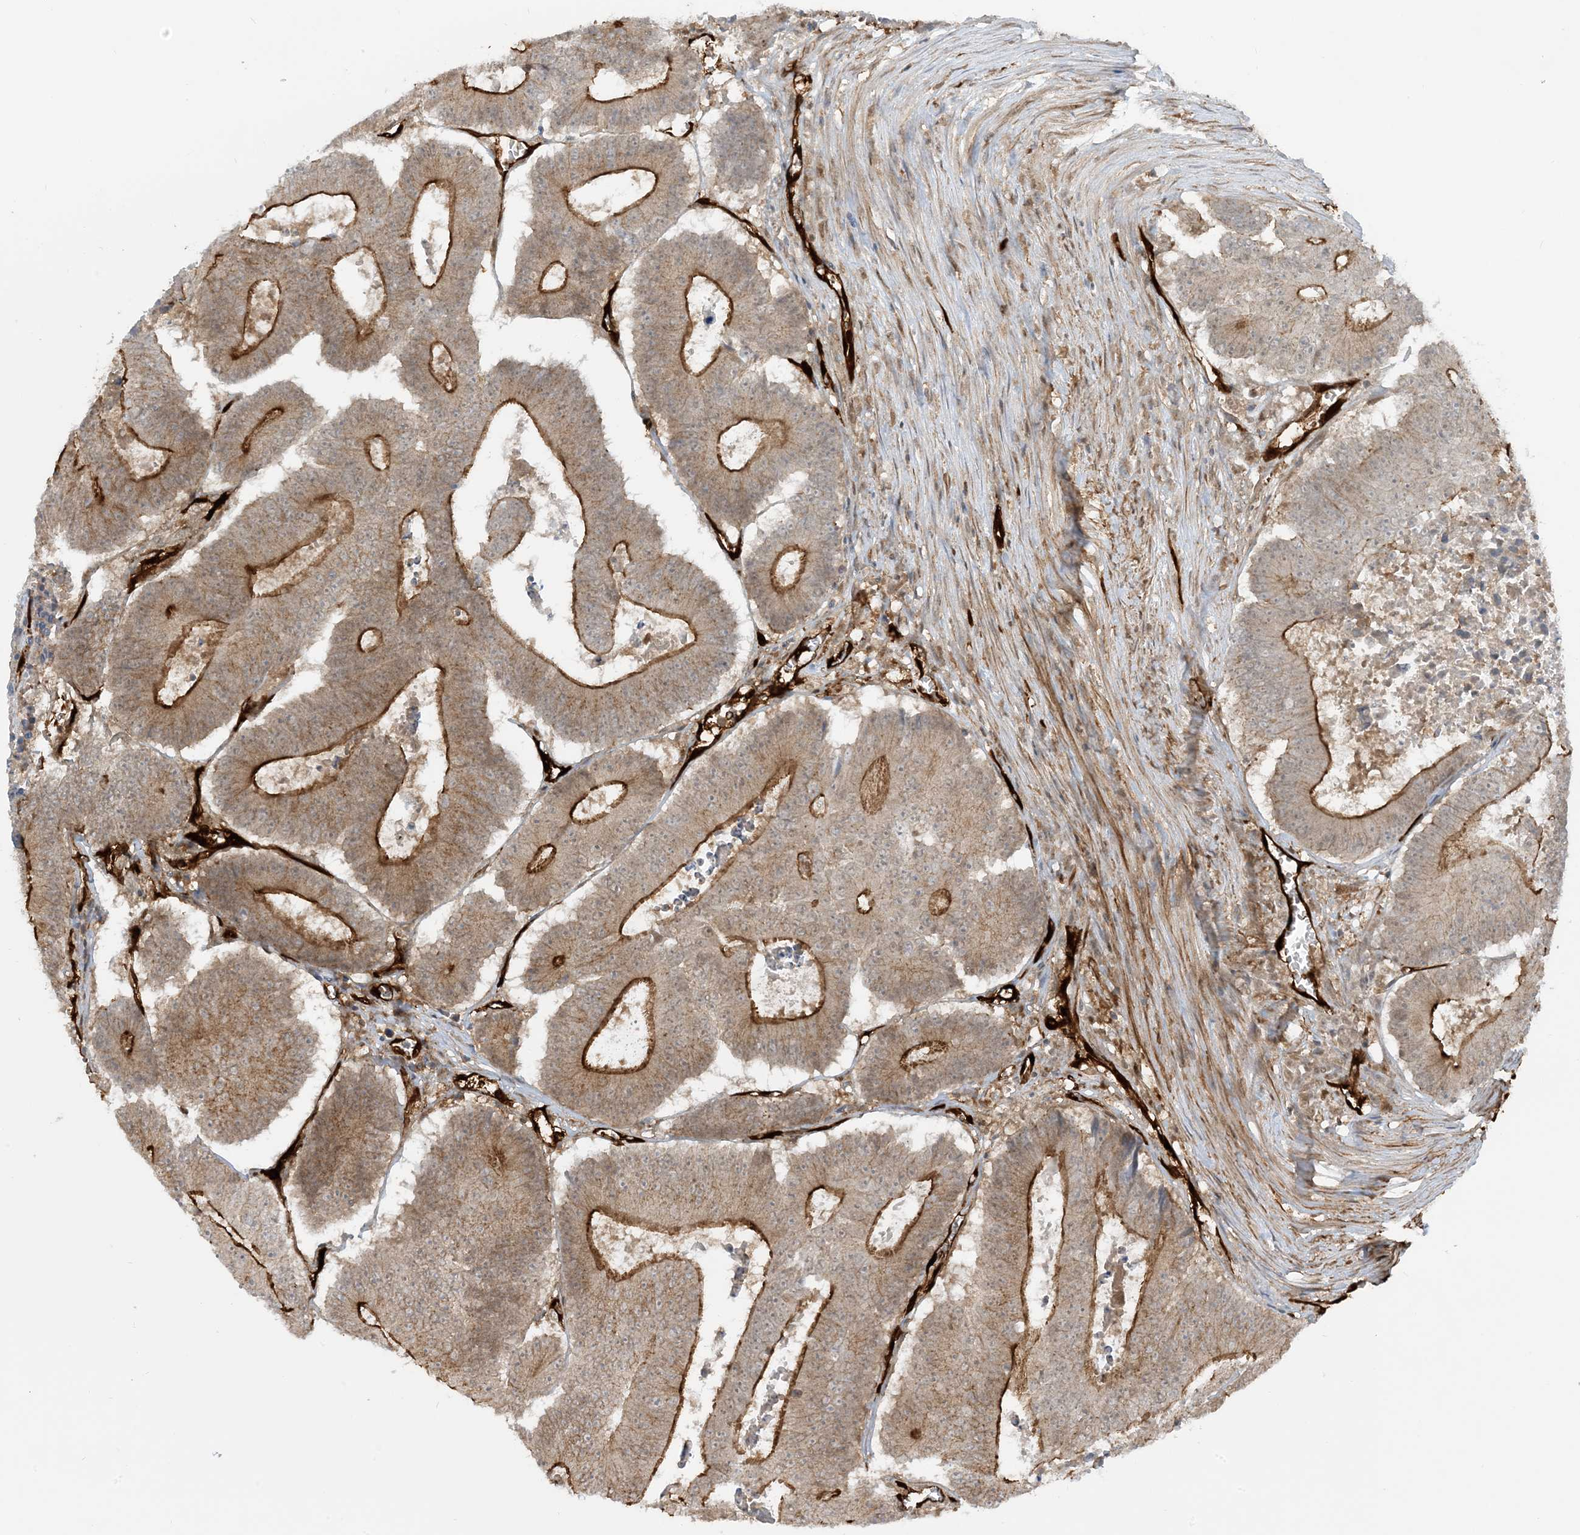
{"staining": {"intensity": "moderate", "quantity": "25%-75%", "location": "cytoplasmic/membranous"}, "tissue": "colorectal cancer", "cell_type": "Tumor cells", "image_type": "cancer", "snomed": [{"axis": "morphology", "description": "Adenocarcinoma, NOS"}, {"axis": "topography", "description": "Colon"}], "caption": "Immunohistochemical staining of adenocarcinoma (colorectal) demonstrates moderate cytoplasmic/membranous protein positivity in approximately 25%-75% of tumor cells. The protein is stained brown, and the nuclei are stained in blue (DAB IHC with brightfield microscopy, high magnification).", "gene": "PPM1F", "patient": {"sex": "male", "age": 87}}